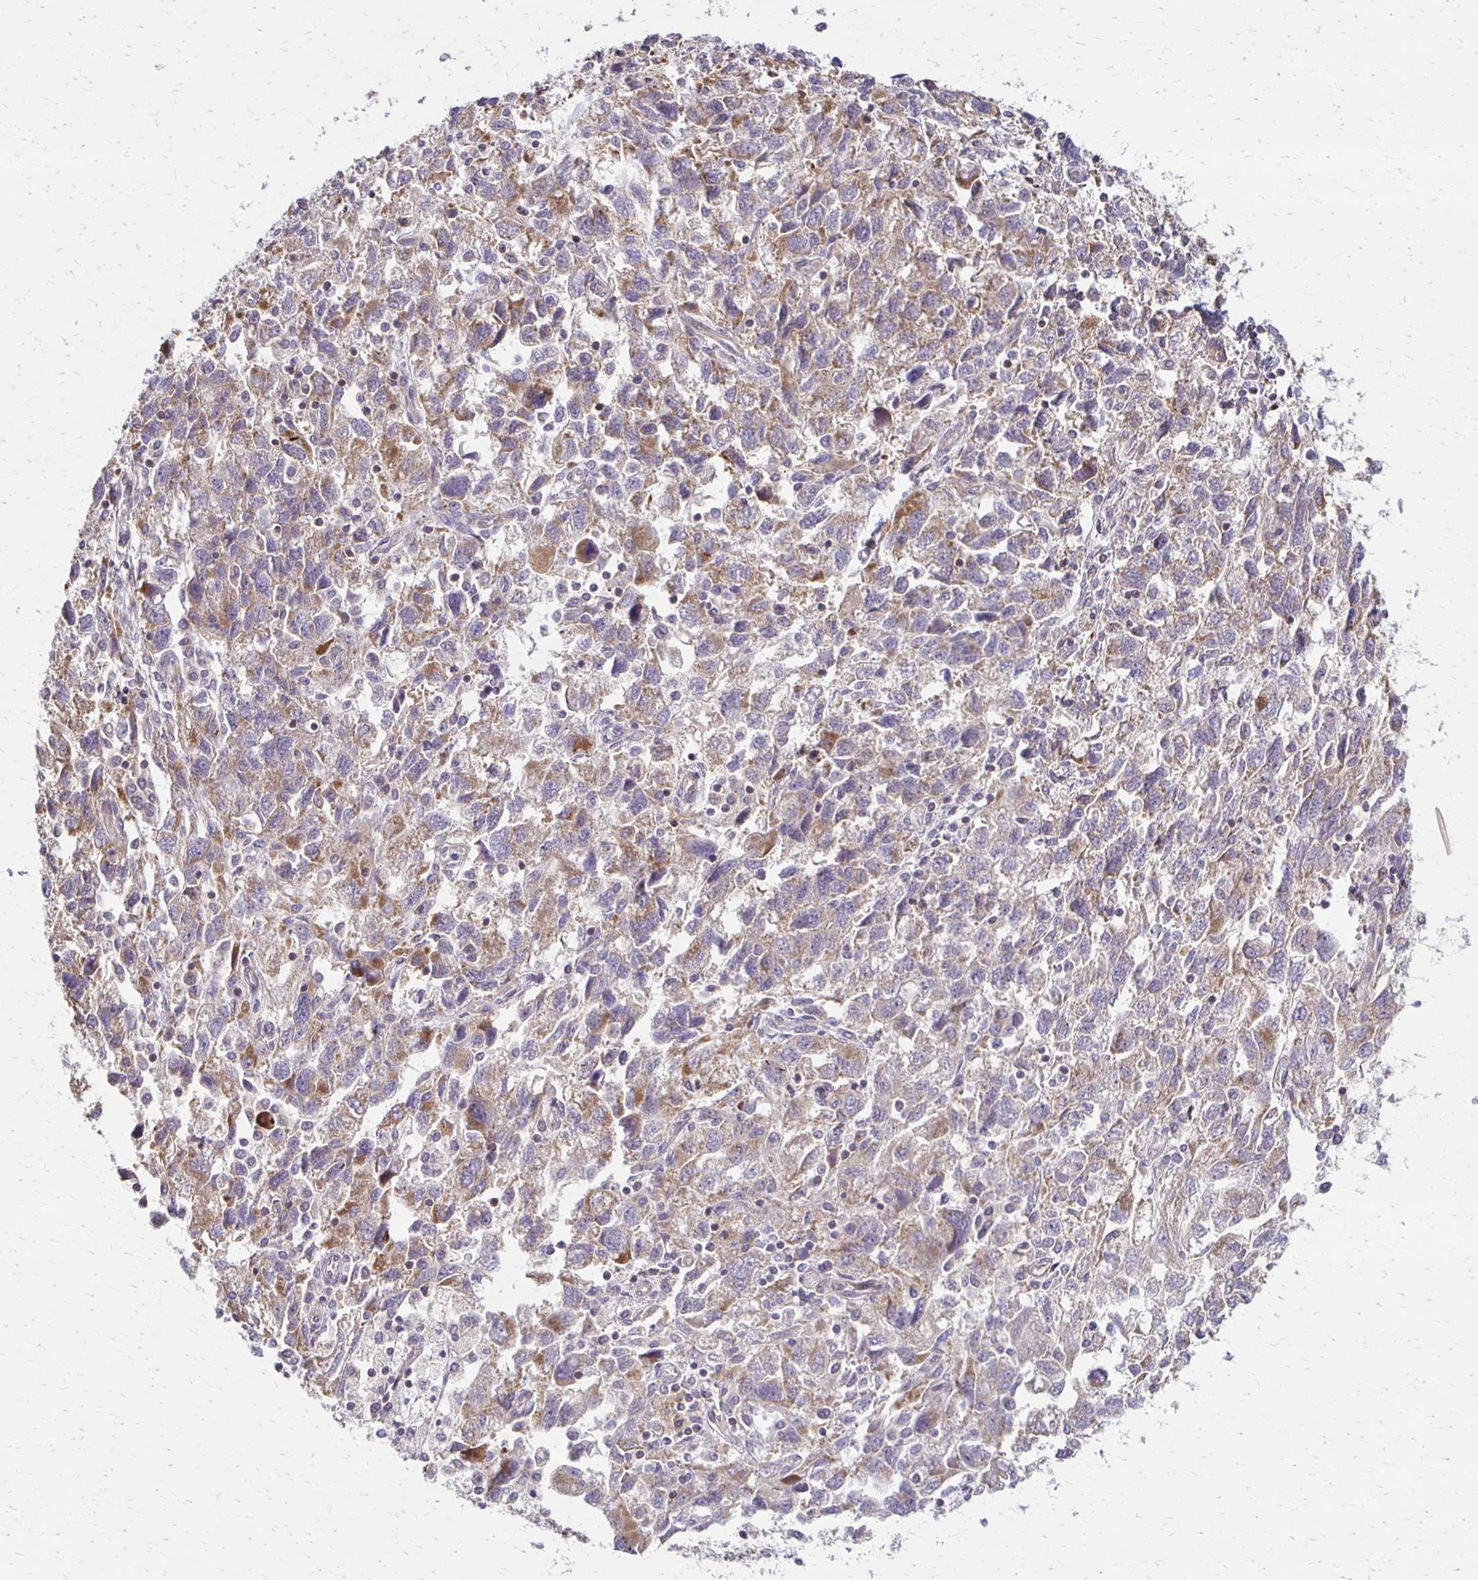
{"staining": {"intensity": "moderate", "quantity": "<25%", "location": "cytoplasmic/membranous"}, "tissue": "ovarian cancer", "cell_type": "Tumor cells", "image_type": "cancer", "snomed": [{"axis": "morphology", "description": "Carcinoma, NOS"}, {"axis": "morphology", "description": "Cystadenocarcinoma, serous, NOS"}, {"axis": "topography", "description": "Ovary"}], "caption": "The photomicrograph displays immunohistochemical staining of ovarian cancer (carcinoma). There is moderate cytoplasmic/membranous expression is identified in approximately <25% of tumor cells. Using DAB (3,3'-diaminobenzidine) (brown) and hematoxylin (blue) stains, captured at high magnification using brightfield microscopy.", "gene": "EIF4EBP2", "patient": {"sex": "female", "age": 69}}